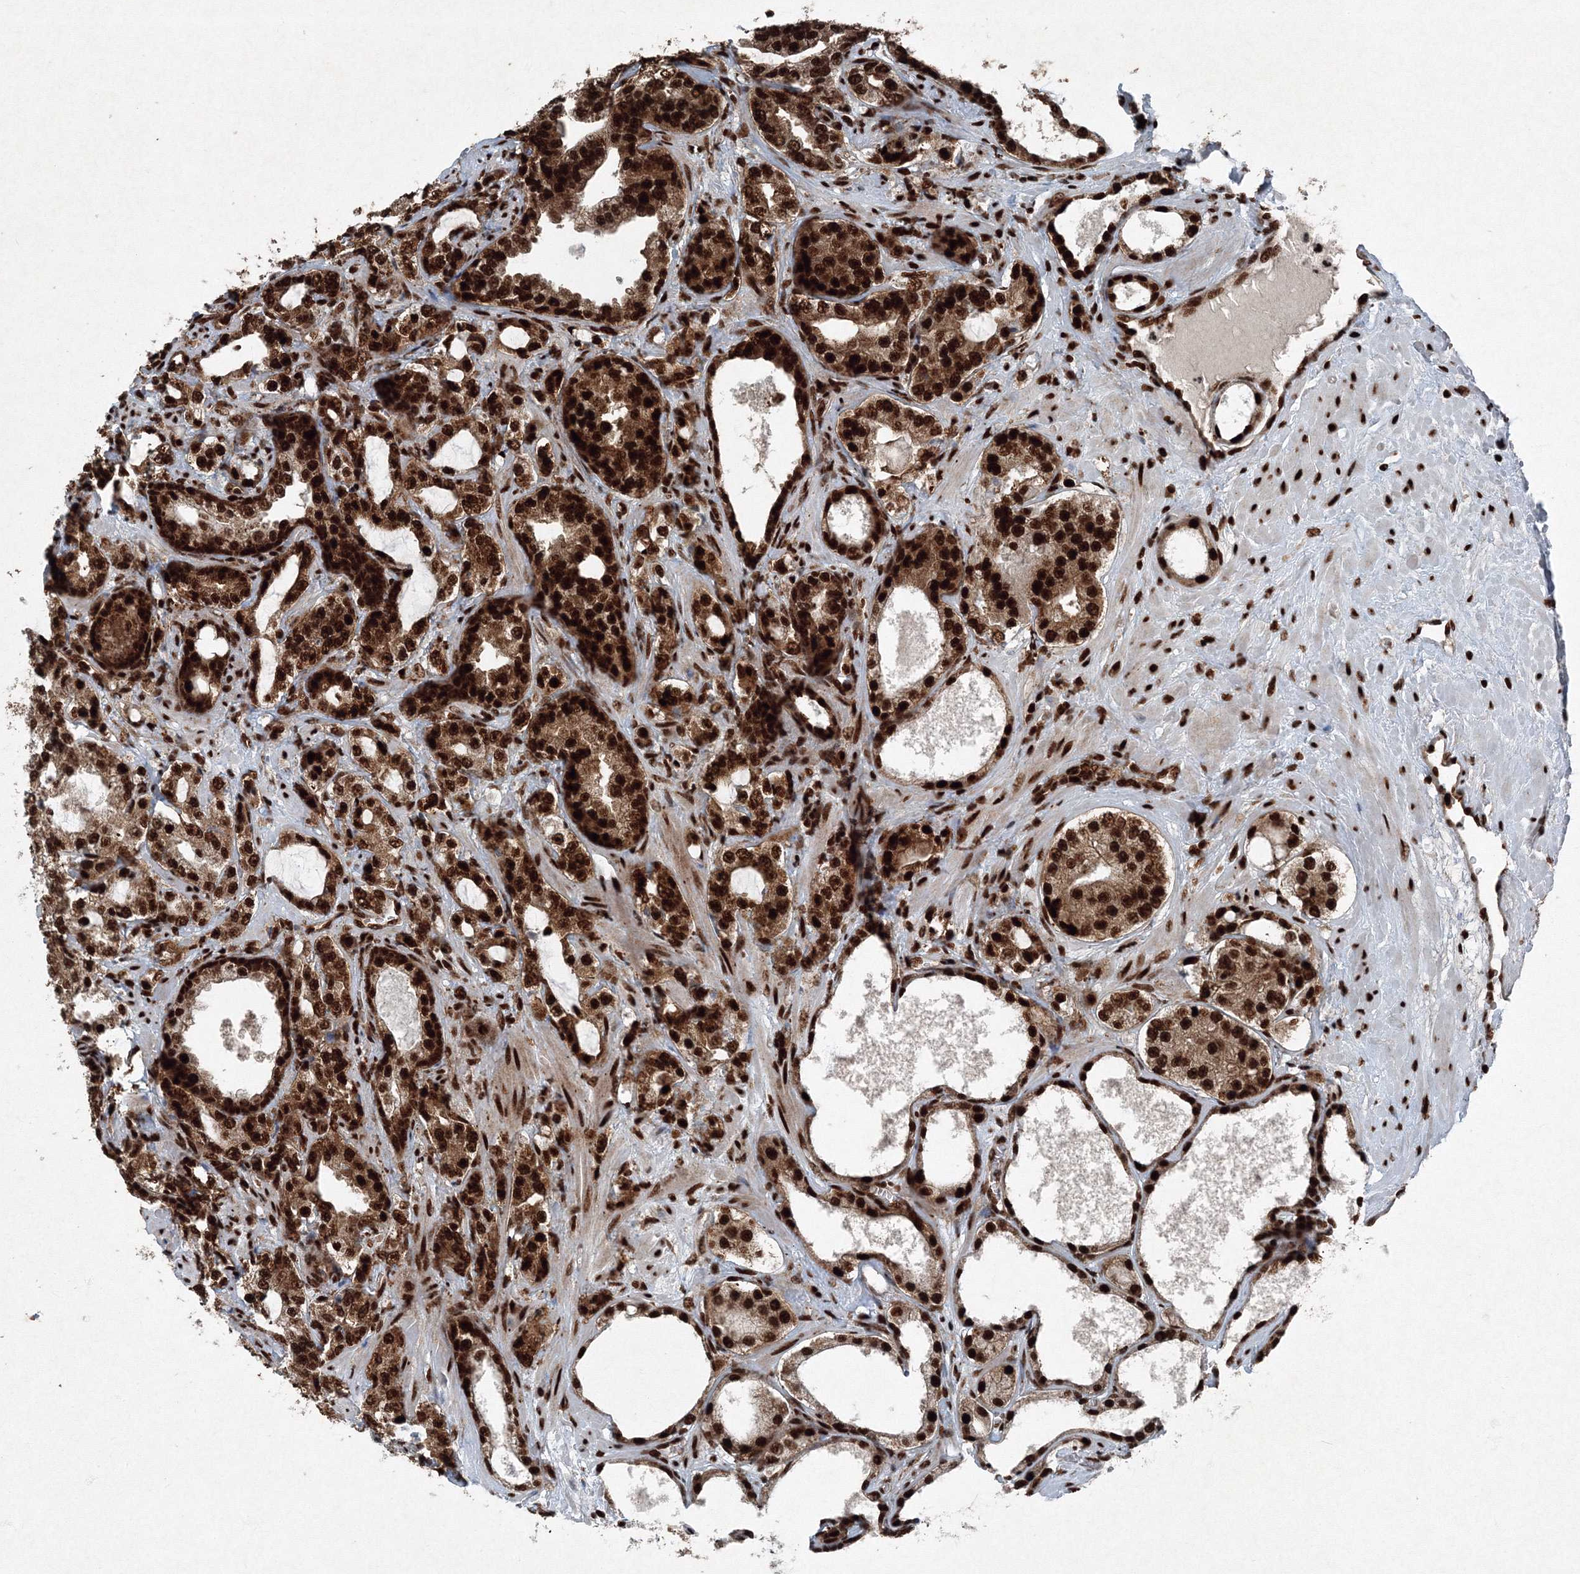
{"staining": {"intensity": "strong", "quantity": ">75%", "location": "cytoplasmic/membranous,nuclear"}, "tissue": "prostate cancer", "cell_type": "Tumor cells", "image_type": "cancer", "snomed": [{"axis": "morphology", "description": "Adenocarcinoma, High grade"}, {"axis": "topography", "description": "Prostate"}], "caption": "Protein staining of prostate adenocarcinoma (high-grade) tissue reveals strong cytoplasmic/membranous and nuclear staining in about >75% of tumor cells.", "gene": "SNRPC", "patient": {"sex": "male", "age": 64}}